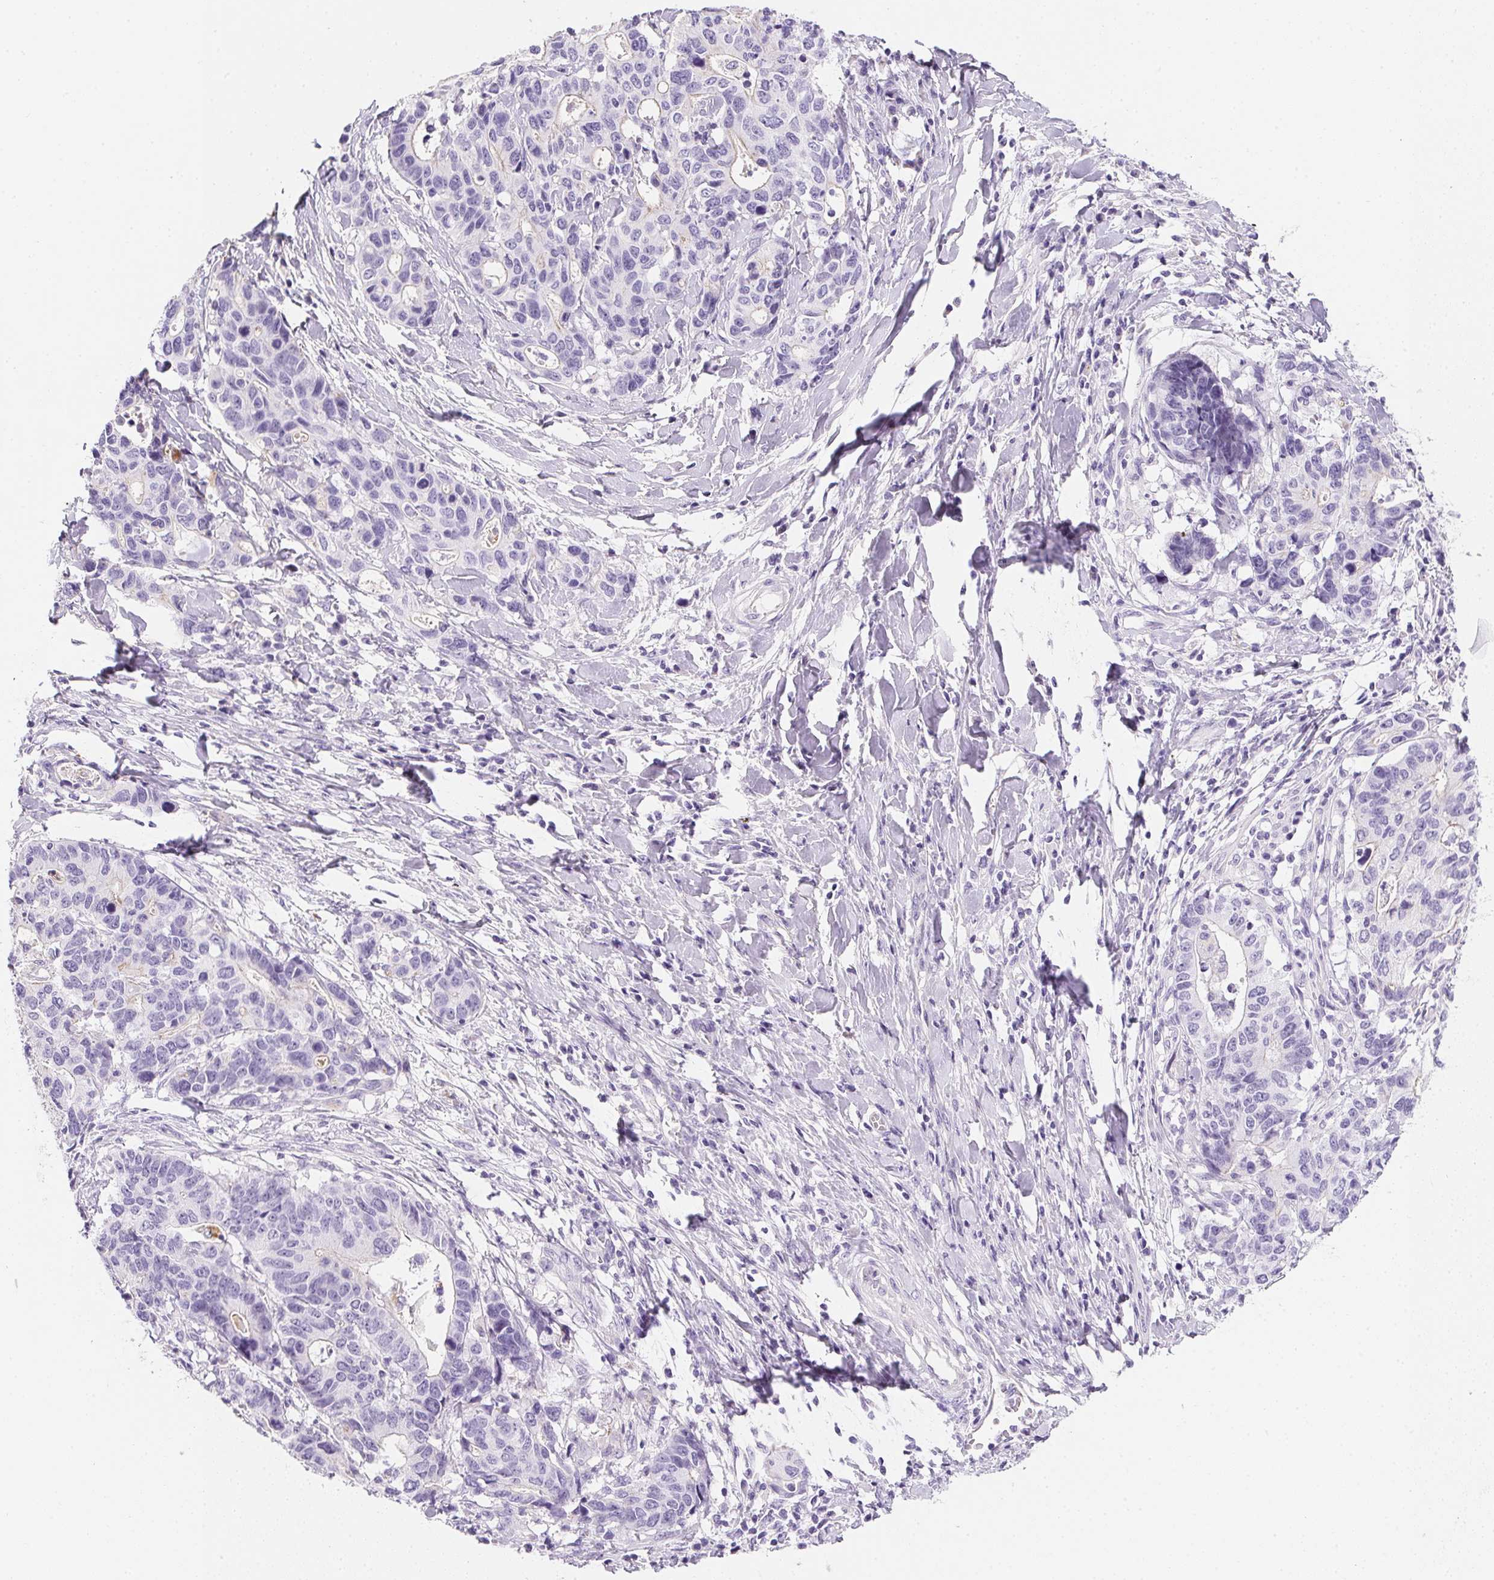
{"staining": {"intensity": "negative", "quantity": "none", "location": "none"}, "tissue": "stomach cancer", "cell_type": "Tumor cells", "image_type": "cancer", "snomed": [{"axis": "morphology", "description": "Adenocarcinoma, NOS"}, {"axis": "topography", "description": "Stomach, upper"}], "caption": "Immunohistochemical staining of adenocarcinoma (stomach) reveals no significant expression in tumor cells.", "gene": "AQP5", "patient": {"sex": "female", "age": 67}}